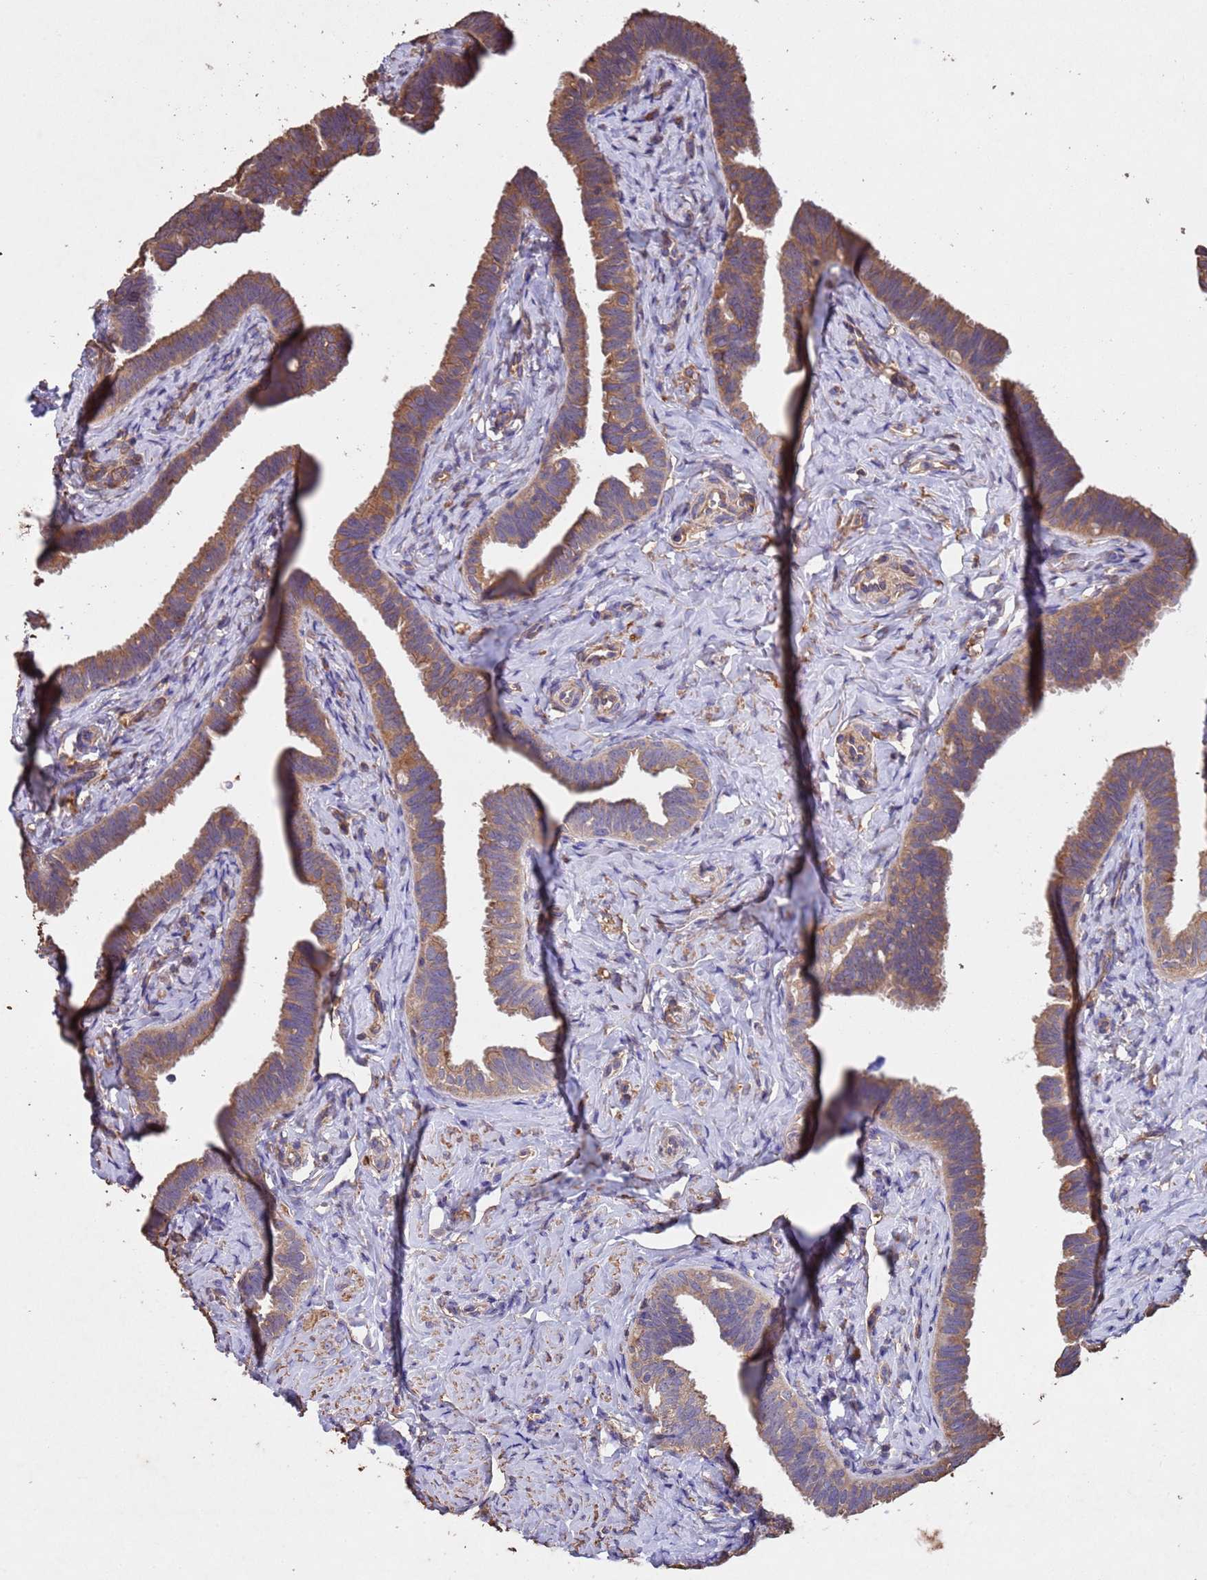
{"staining": {"intensity": "moderate", "quantity": "25%-75%", "location": "cytoplasmic/membranous"}, "tissue": "fallopian tube", "cell_type": "Glandular cells", "image_type": "normal", "snomed": [{"axis": "morphology", "description": "Normal tissue, NOS"}, {"axis": "topography", "description": "Fallopian tube"}], "caption": "This image displays immunohistochemistry (IHC) staining of unremarkable human fallopian tube, with medium moderate cytoplasmic/membranous staining in approximately 25%-75% of glandular cells.", "gene": "MTX3", "patient": {"sex": "female", "age": 39}}